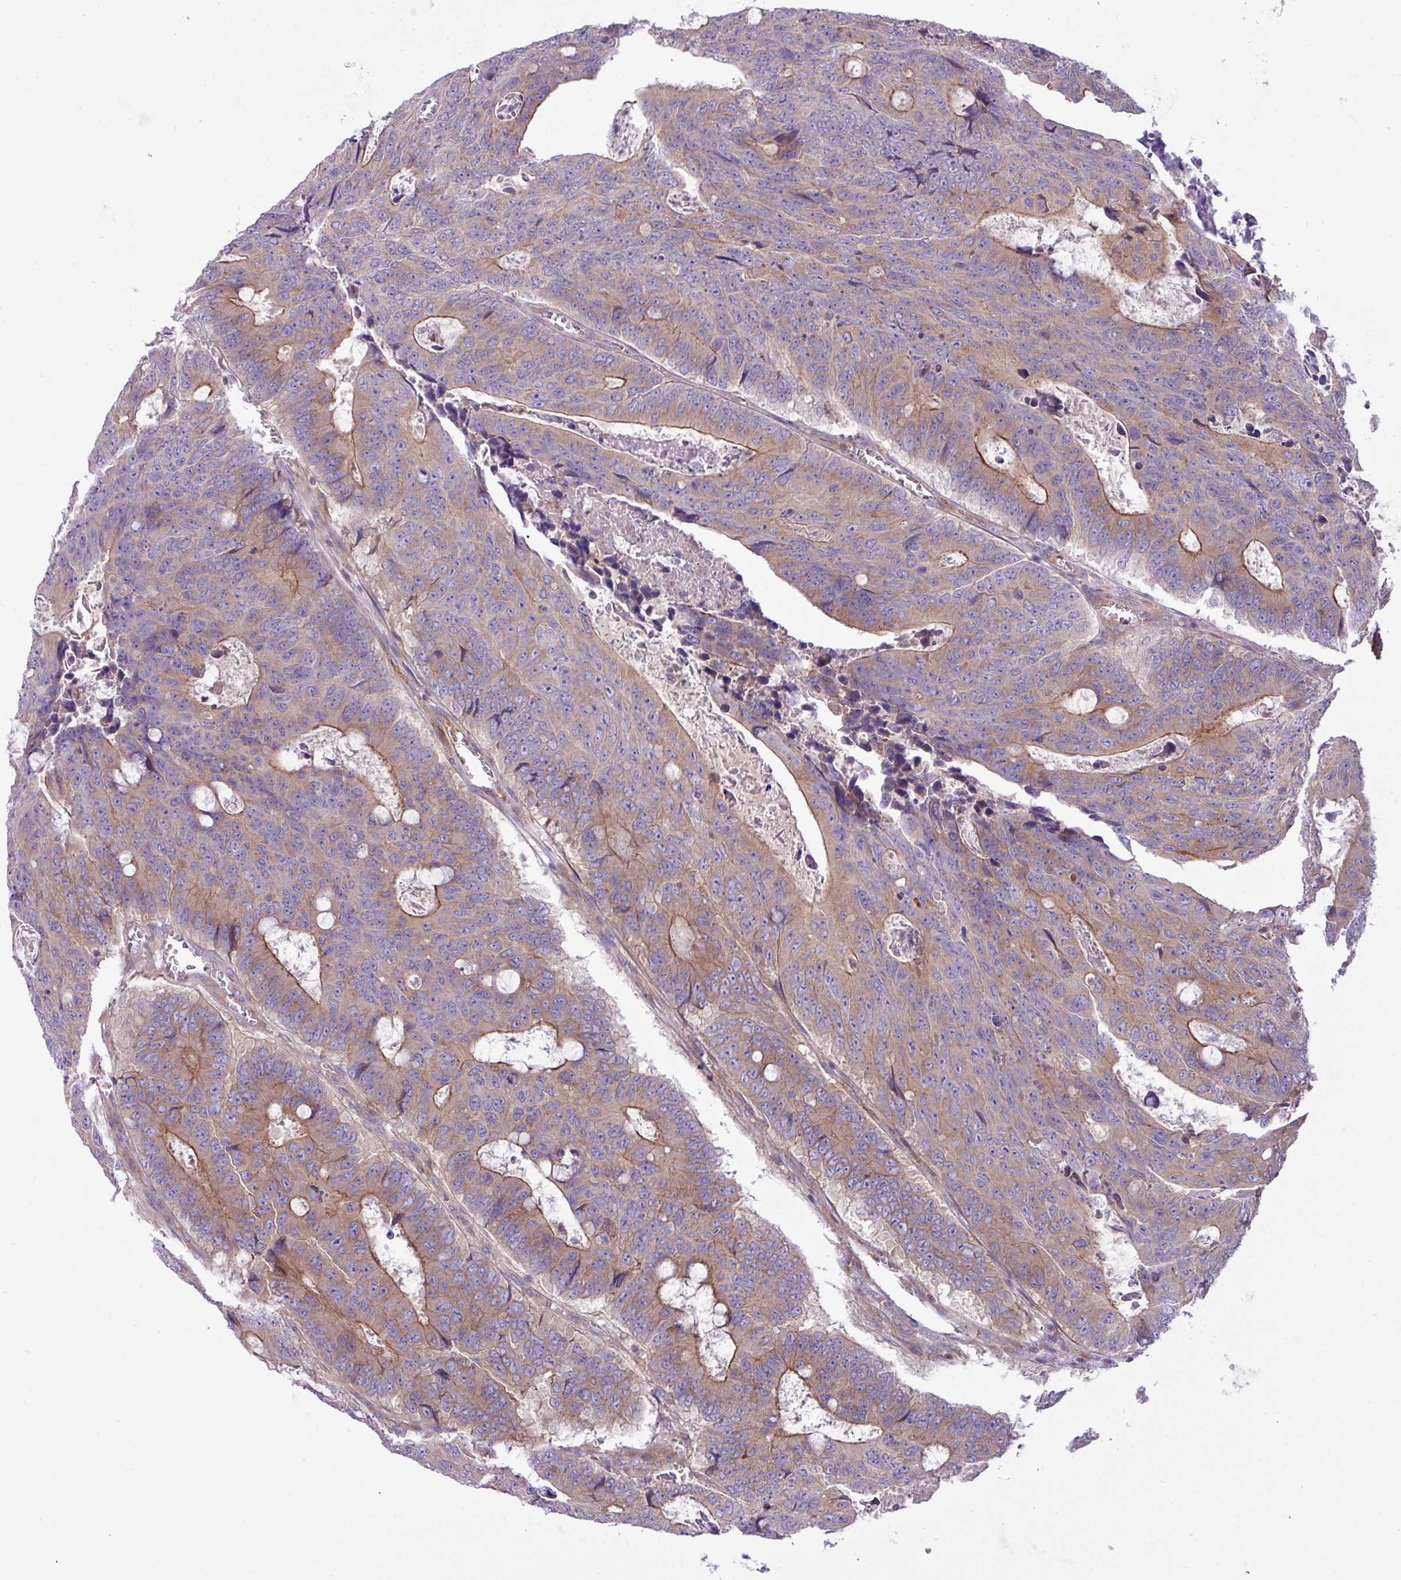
{"staining": {"intensity": "moderate", "quantity": "25%-75%", "location": "cytoplasmic/membranous"}, "tissue": "colorectal cancer", "cell_type": "Tumor cells", "image_type": "cancer", "snomed": [{"axis": "morphology", "description": "Adenocarcinoma, NOS"}, {"axis": "topography", "description": "Colon"}], "caption": "Immunohistochemistry of human adenocarcinoma (colorectal) demonstrates medium levels of moderate cytoplasmic/membranous positivity in about 25%-75% of tumor cells. Using DAB (brown) and hematoxylin (blue) stains, captured at high magnification using brightfield microscopy.", "gene": "RAB19", "patient": {"sex": "male", "age": 87}}